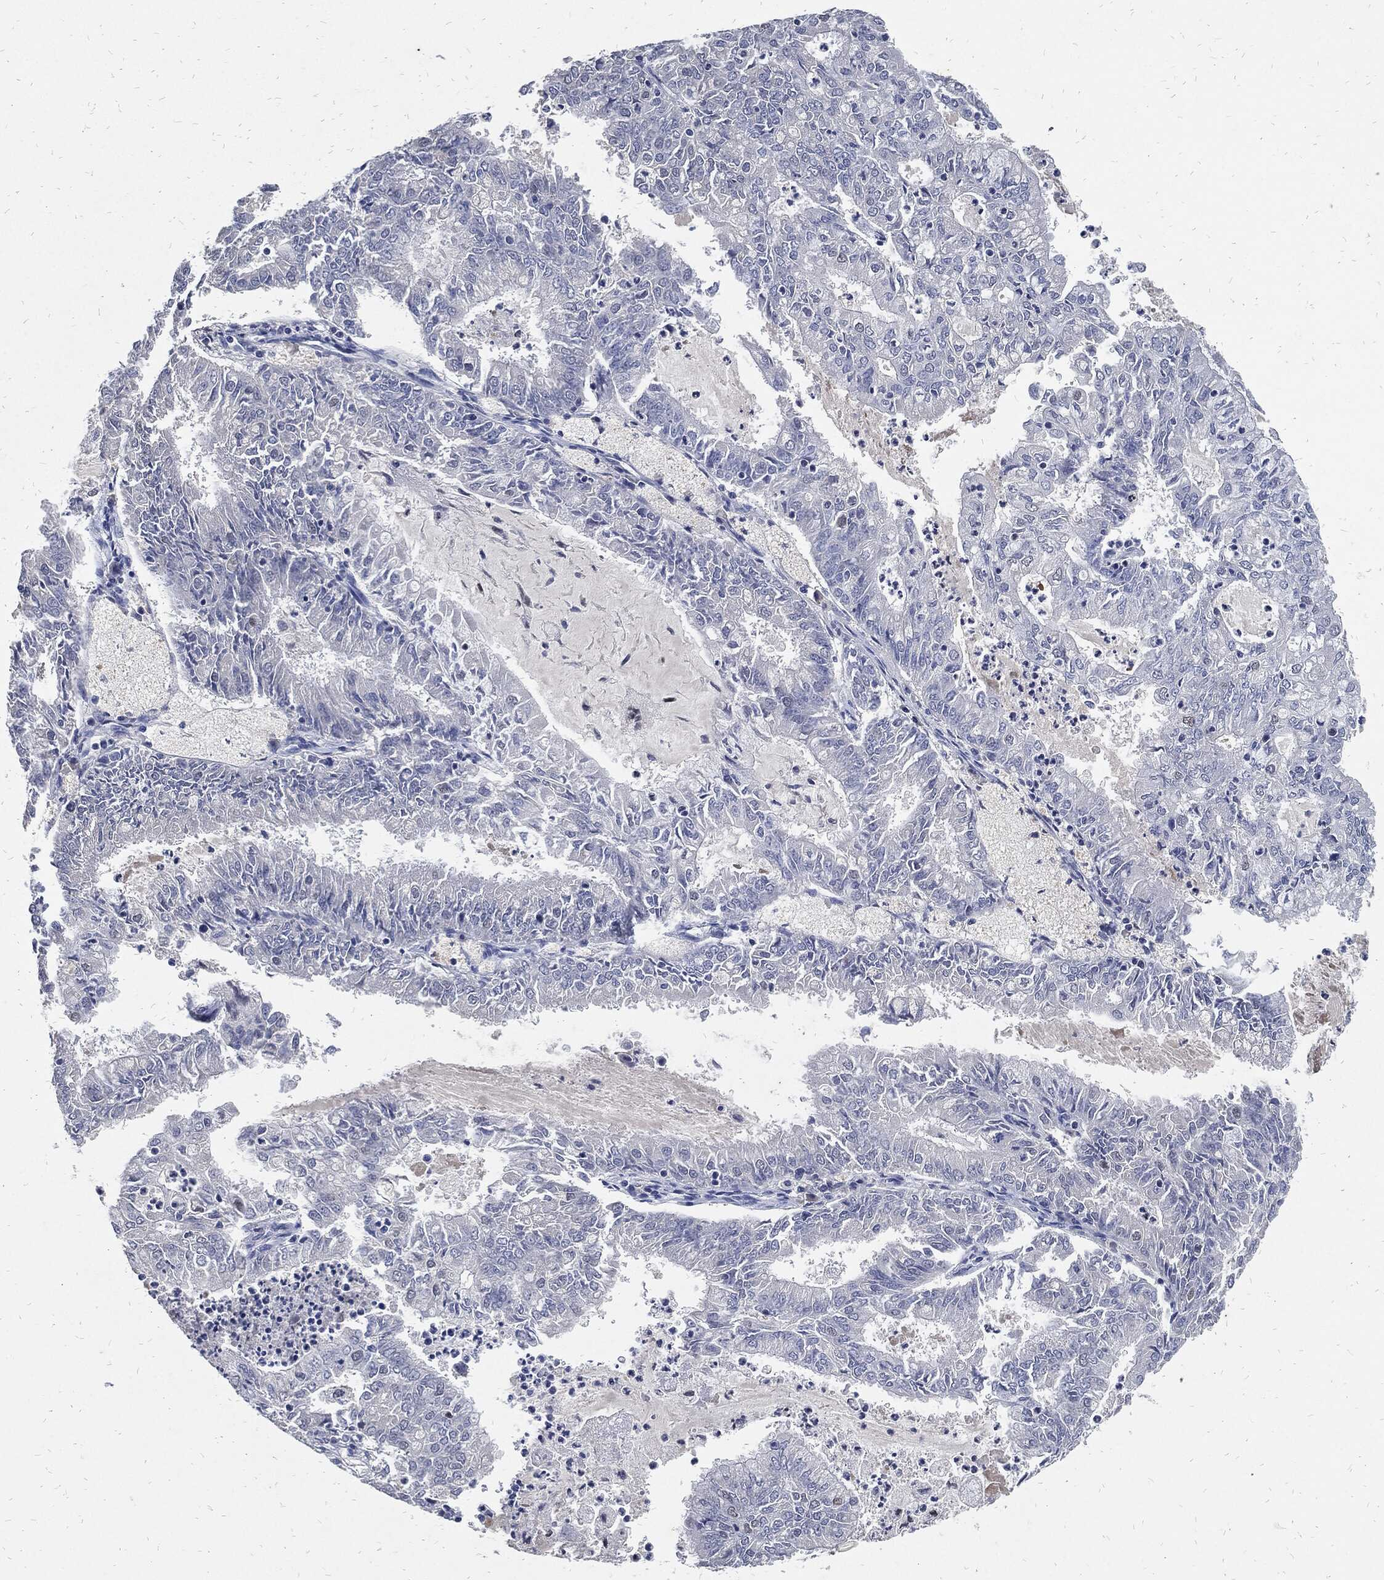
{"staining": {"intensity": "negative", "quantity": "none", "location": "none"}, "tissue": "endometrial cancer", "cell_type": "Tumor cells", "image_type": "cancer", "snomed": [{"axis": "morphology", "description": "Adenocarcinoma, NOS"}, {"axis": "topography", "description": "Endometrium"}], "caption": "Tumor cells are negative for brown protein staining in endometrial adenocarcinoma. Brightfield microscopy of IHC stained with DAB (brown) and hematoxylin (blue), captured at high magnification.", "gene": "JUN", "patient": {"sex": "female", "age": 57}}